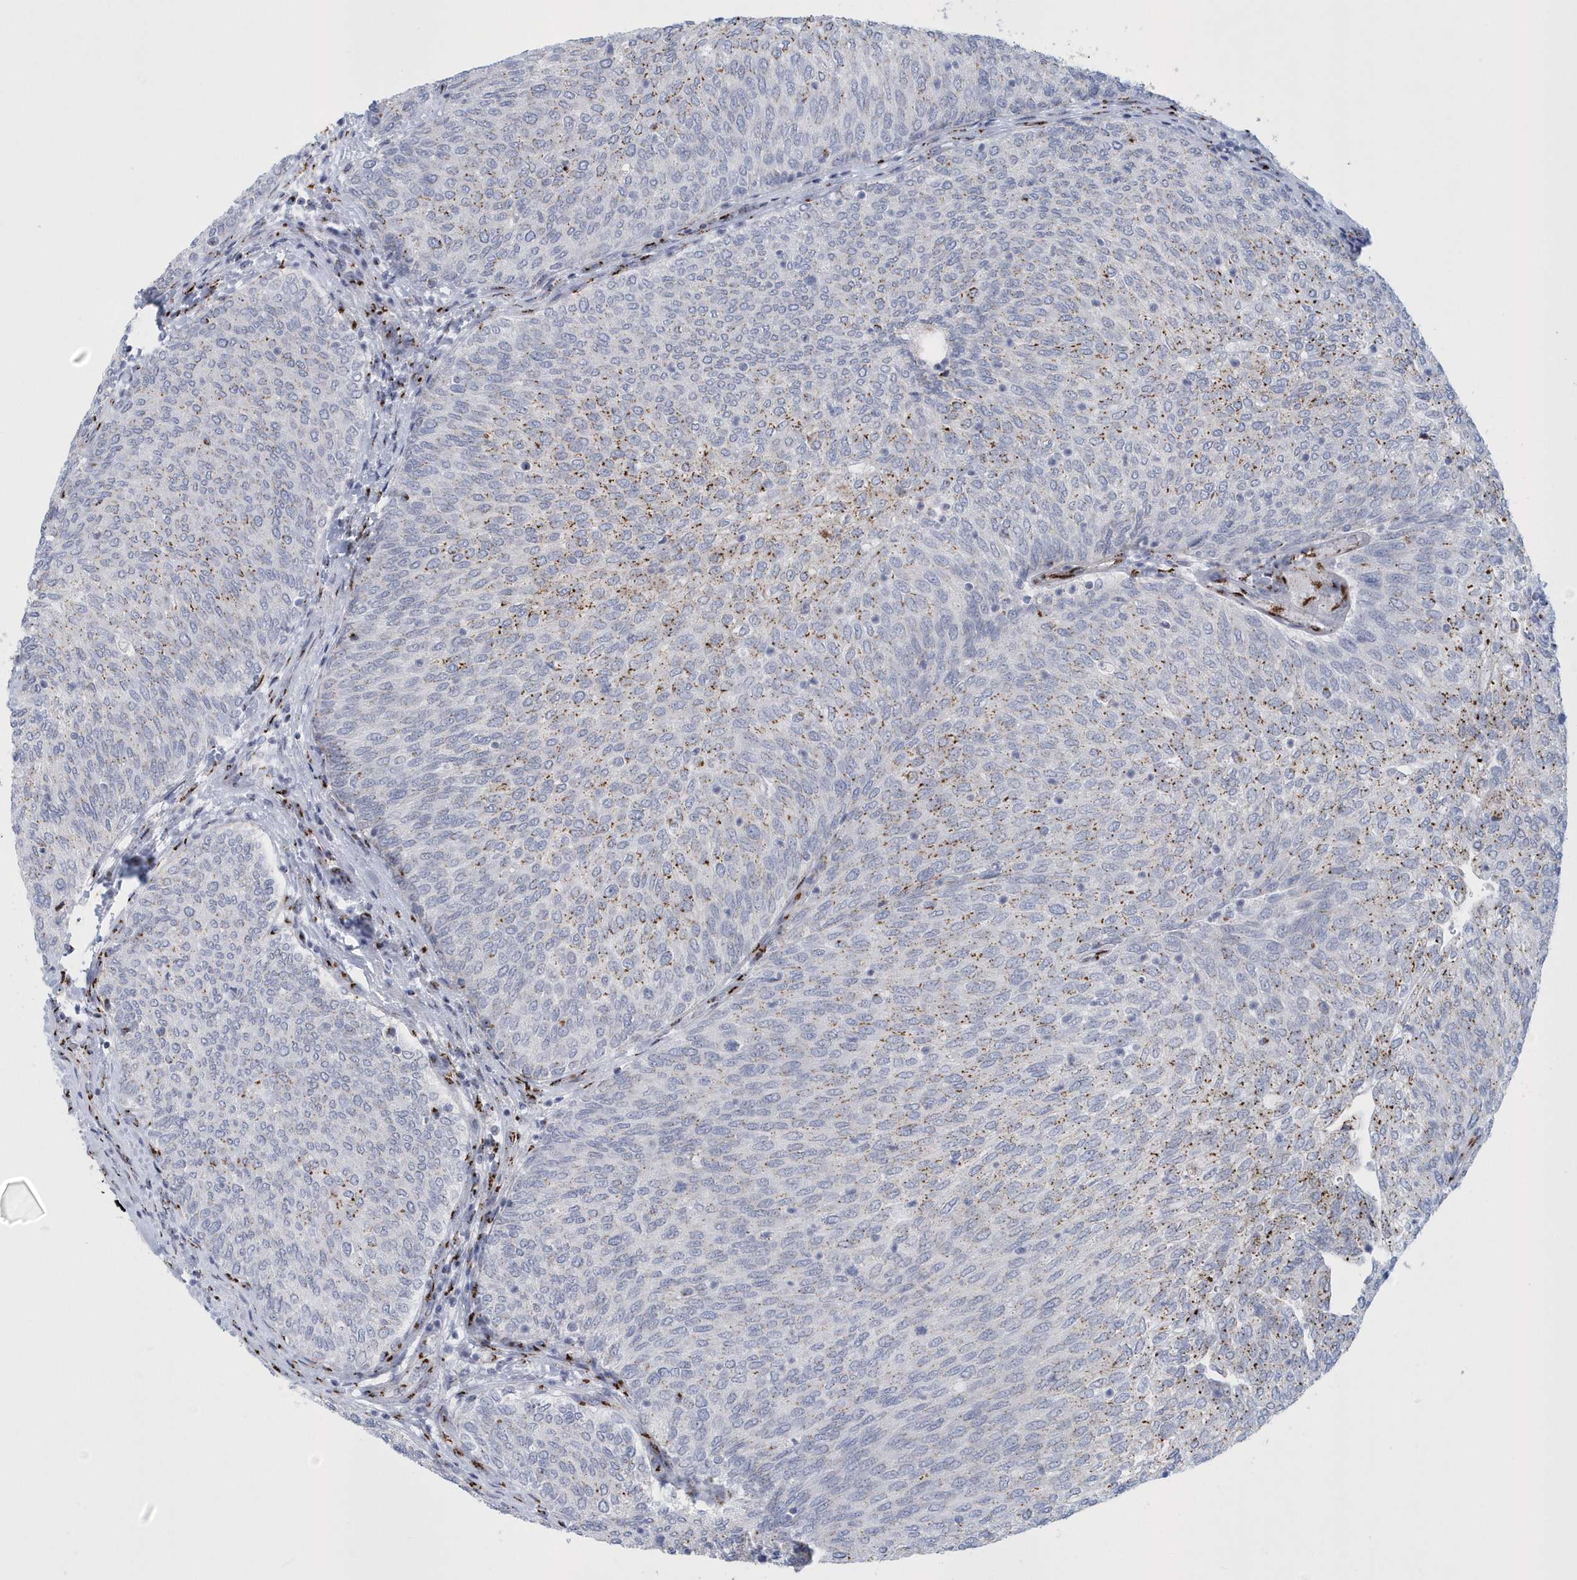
{"staining": {"intensity": "moderate", "quantity": "<25%", "location": "cytoplasmic/membranous"}, "tissue": "urothelial cancer", "cell_type": "Tumor cells", "image_type": "cancer", "snomed": [{"axis": "morphology", "description": "Urothelial carcinoma, Low grade"}, {"axis": "topography", "description": "Urinary bladder"}], "caption": "Urothelial cancer stained for a protein (brown) reveals moderate cytoplasmic/membranous positive positivity in approximately <25% of tumor cells.", "gene": "SLX9", "patient": {"sex": "female", "age": 79}}